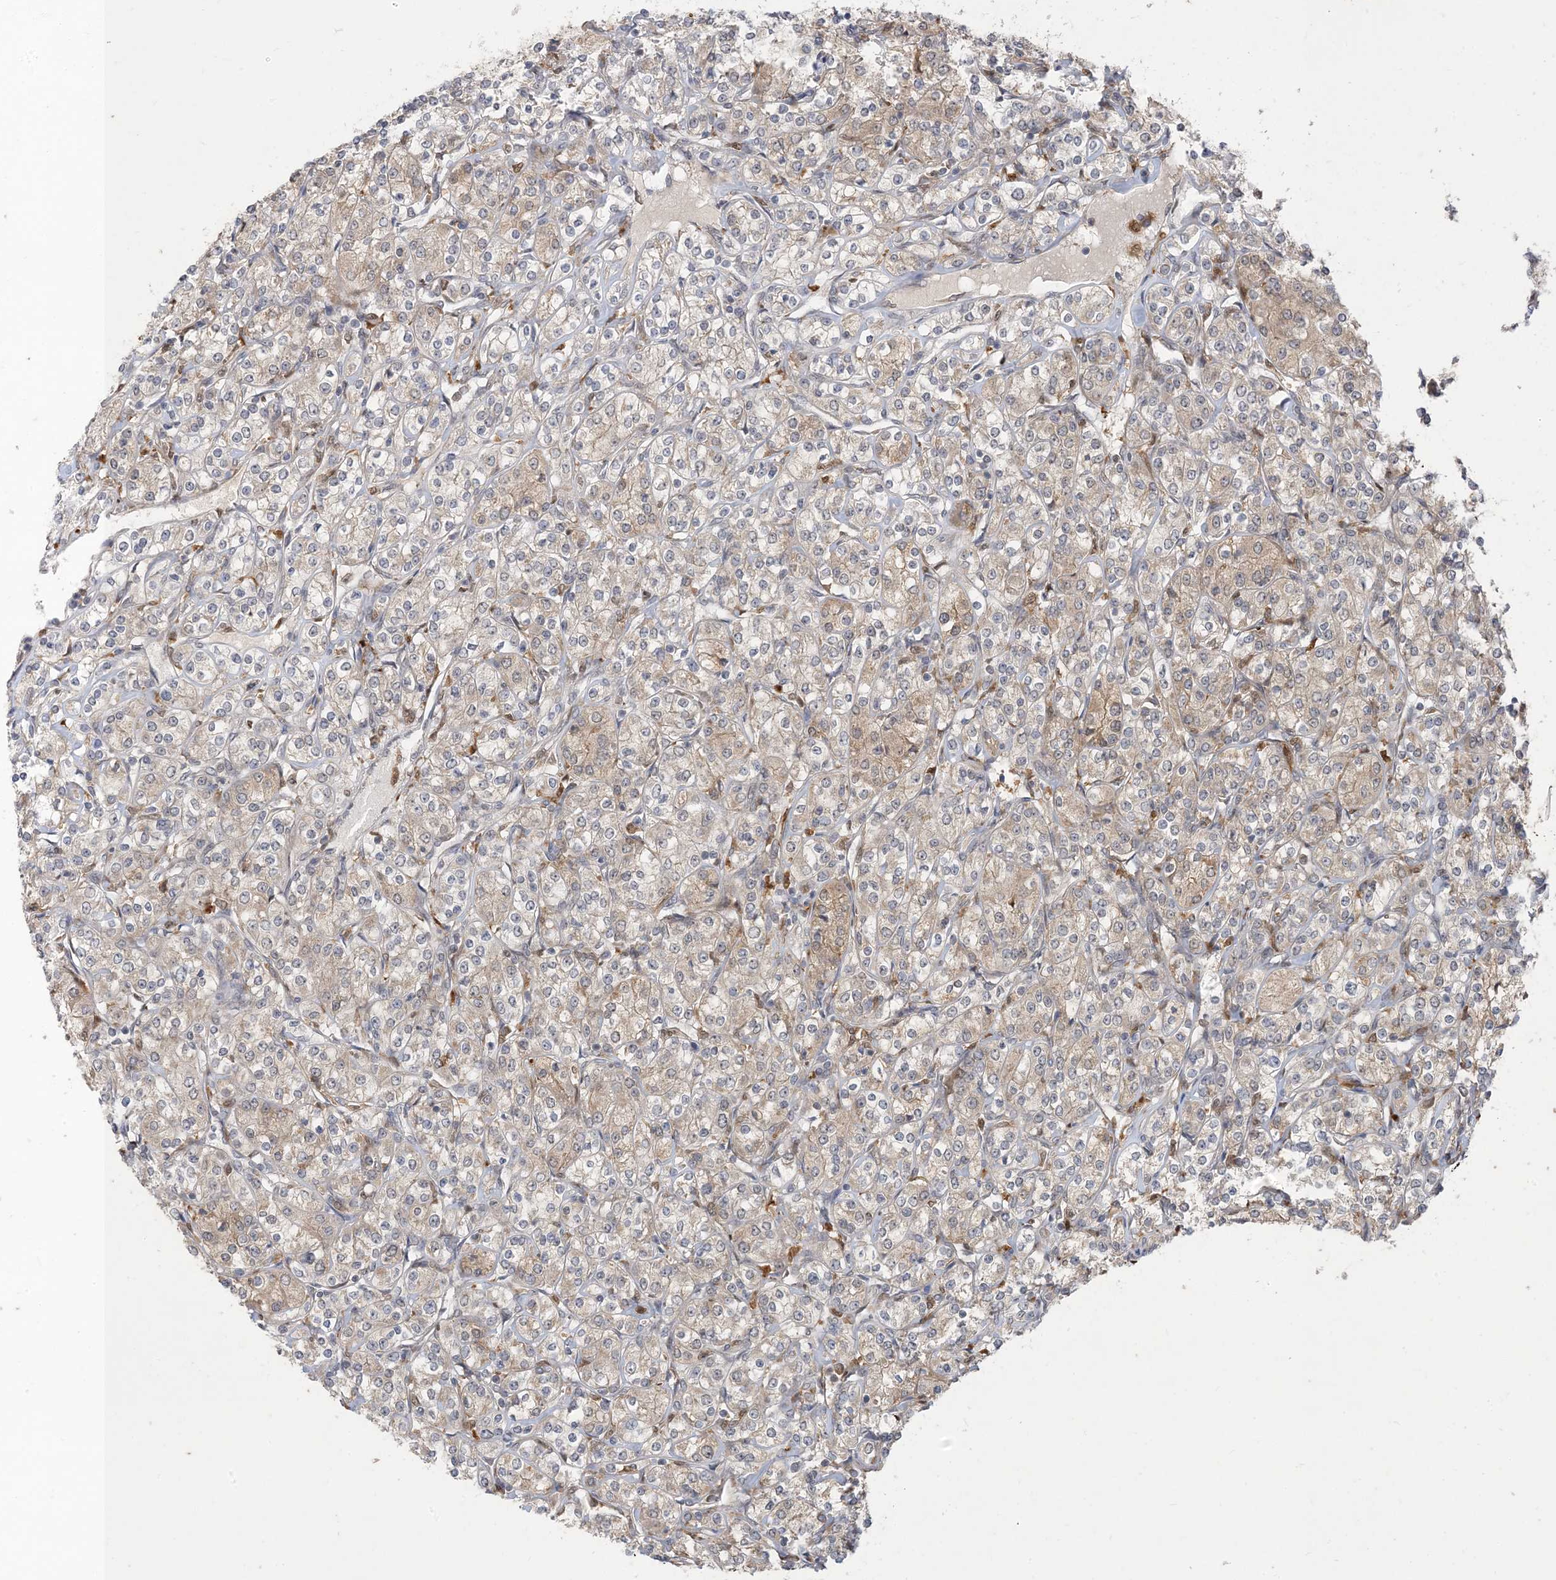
{"staining": {"intensity": "weak", "quantity": "<25%", "location": "cytoplasmic/membranous"}, "tissue": "renal cancer", "cell_type": "Tumor cells", "image_type": "cancer", "snomed": [{"axis": "morphology", "description": "Adenocarcinoma, NOS"}, {"axis": "topography", "description": "Kidney"}], "caption": "Tumor cells are negative for protein expression in human adenocarcinoma (renal).", "gene": "NAGK", "patient": {"sex": "male", "age": 77}}